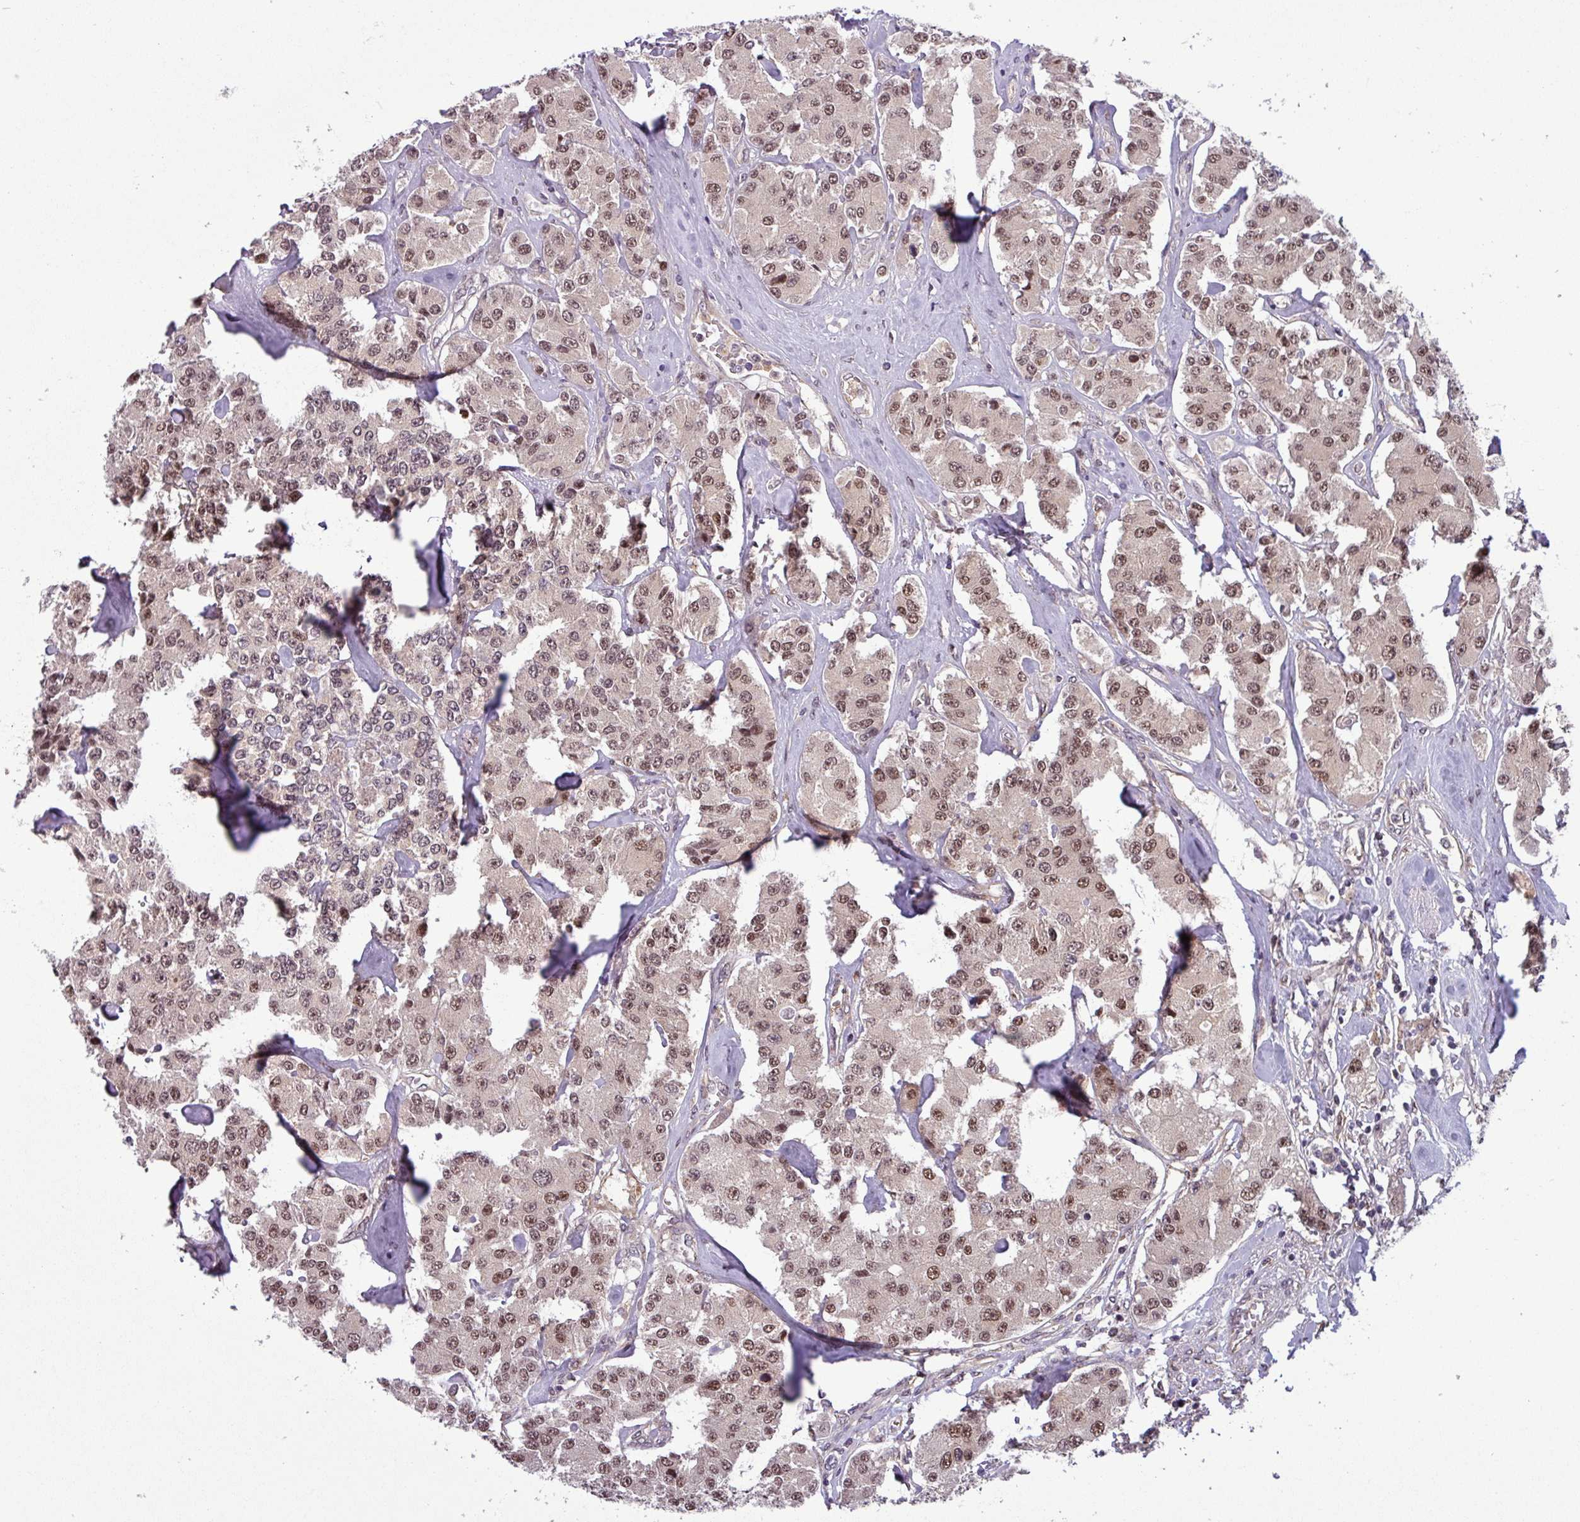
{"staining": {"intensity": "moderate", "quantity": ">75%", "location": "cytoplasmic/membranous"}, "tissue": "carcinoid", "cell_type": "Tumor cells", "image_type": "cancer", "snomed": [{"axis": "morphology", "description": "Carcinoid, malignant, NOS"}, {"axis": "topography", "description": "Pancreas"}], "caption": "Malignant carcinoid stained with immunohistochemistry exhibits moderate cytoplasmic/membranous staining in about >75% of tumor cells.", "gene": "NPFFR1", "patient": {"sex": "male", "age": 41}}